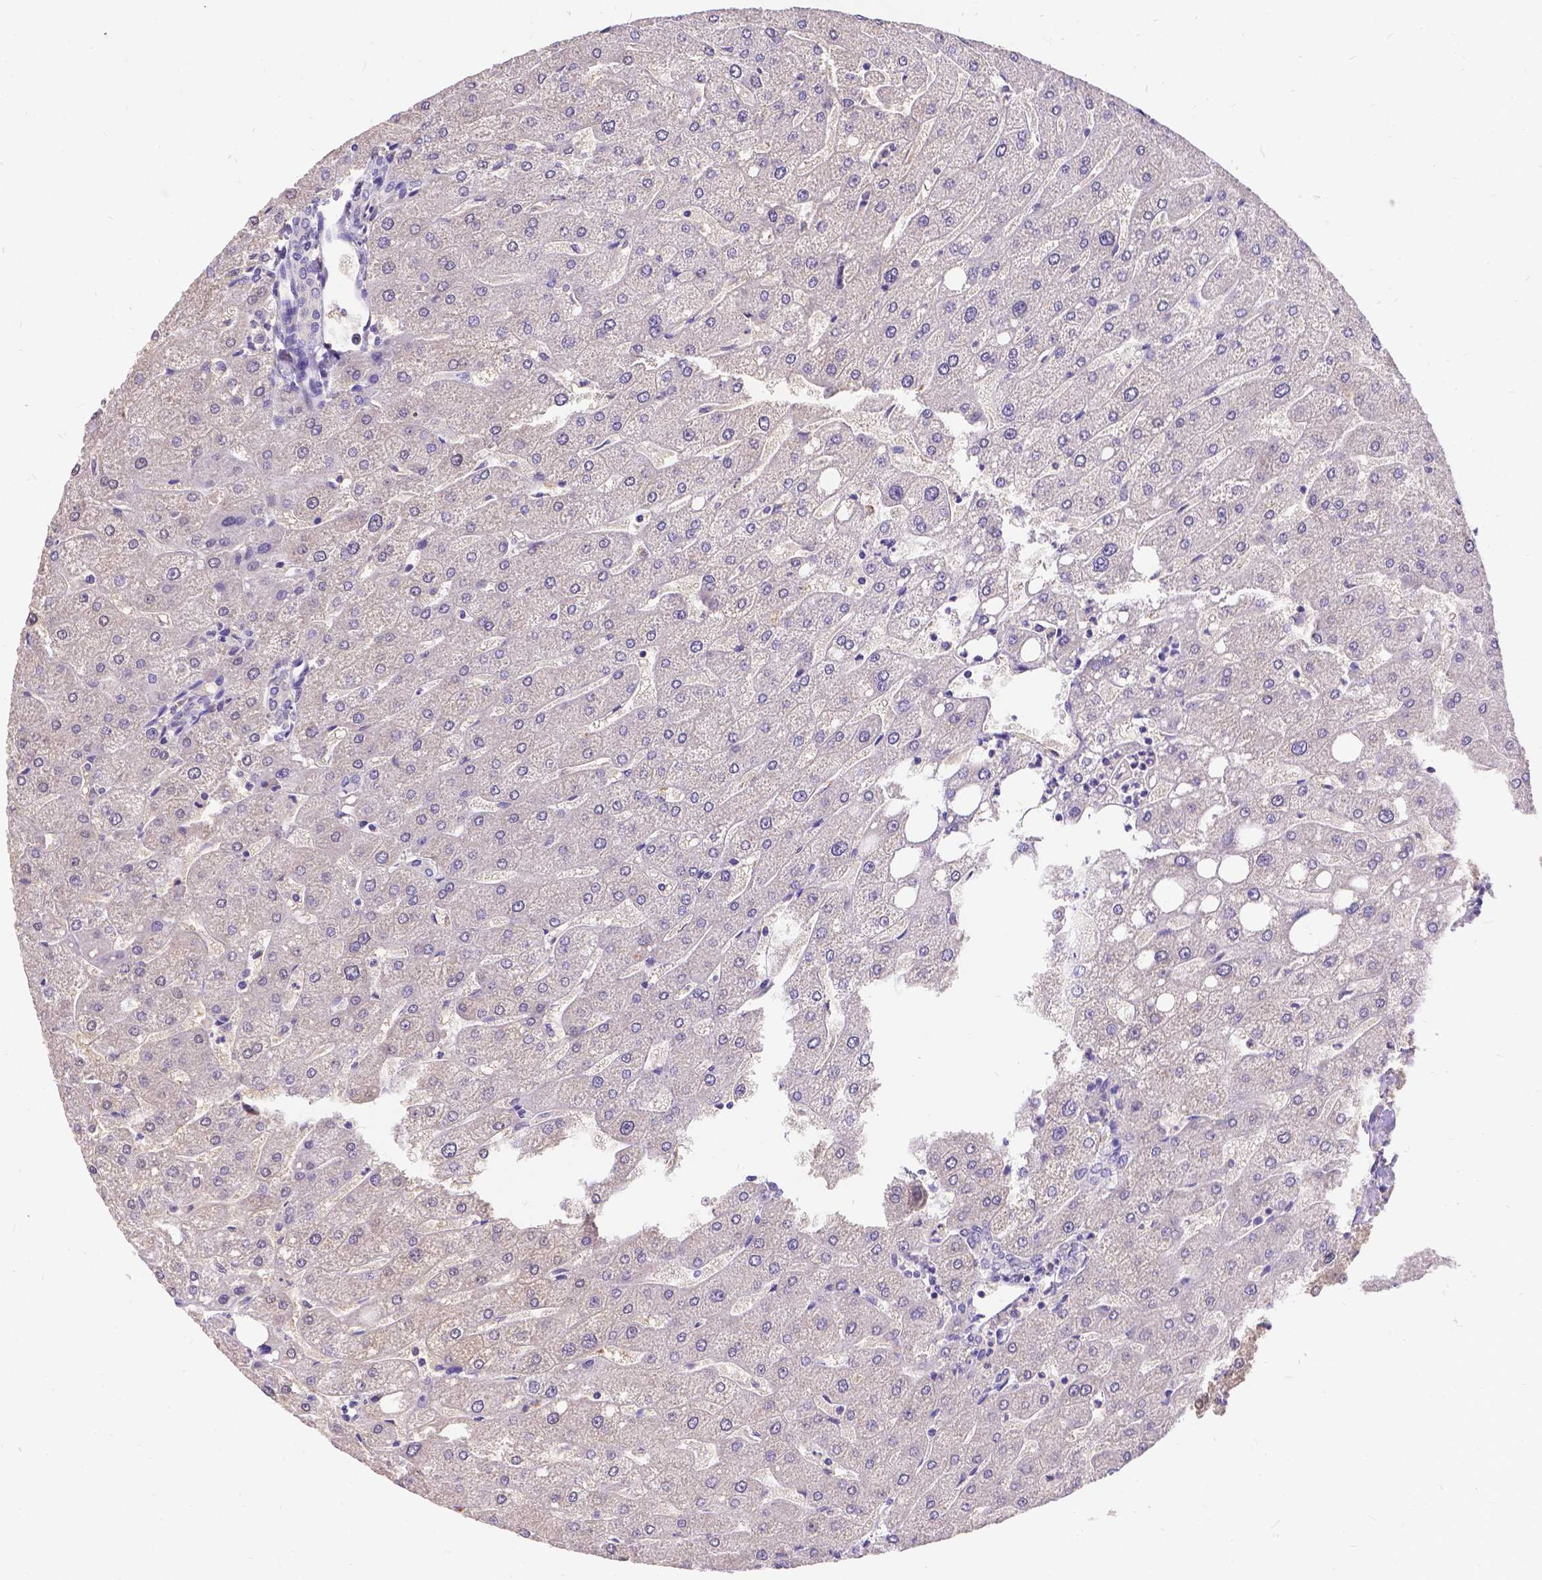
{"staining": {"intensity": "negative", "quantity": "none", "location": "none"}, "tissue": "liver", "cell_type": "Cholangiocytes", "image_type": "normal", "snomed": [{"axis": "morphology", "description": "Normal tissue, NOS"}, {"axis": "topography", "description": "Liver"}], "caption": "Immunohistochemistry photomicrograph of benign liver stained for a protein (brown), which demonstrates no positivity in cholangiocytes. (DAB (3,3'-diaminobenzidine) immunohistochemistry with hematoxylin counter stain).", "gene": "DENND6A", "patient": {"sex": "male", "age": 67}}